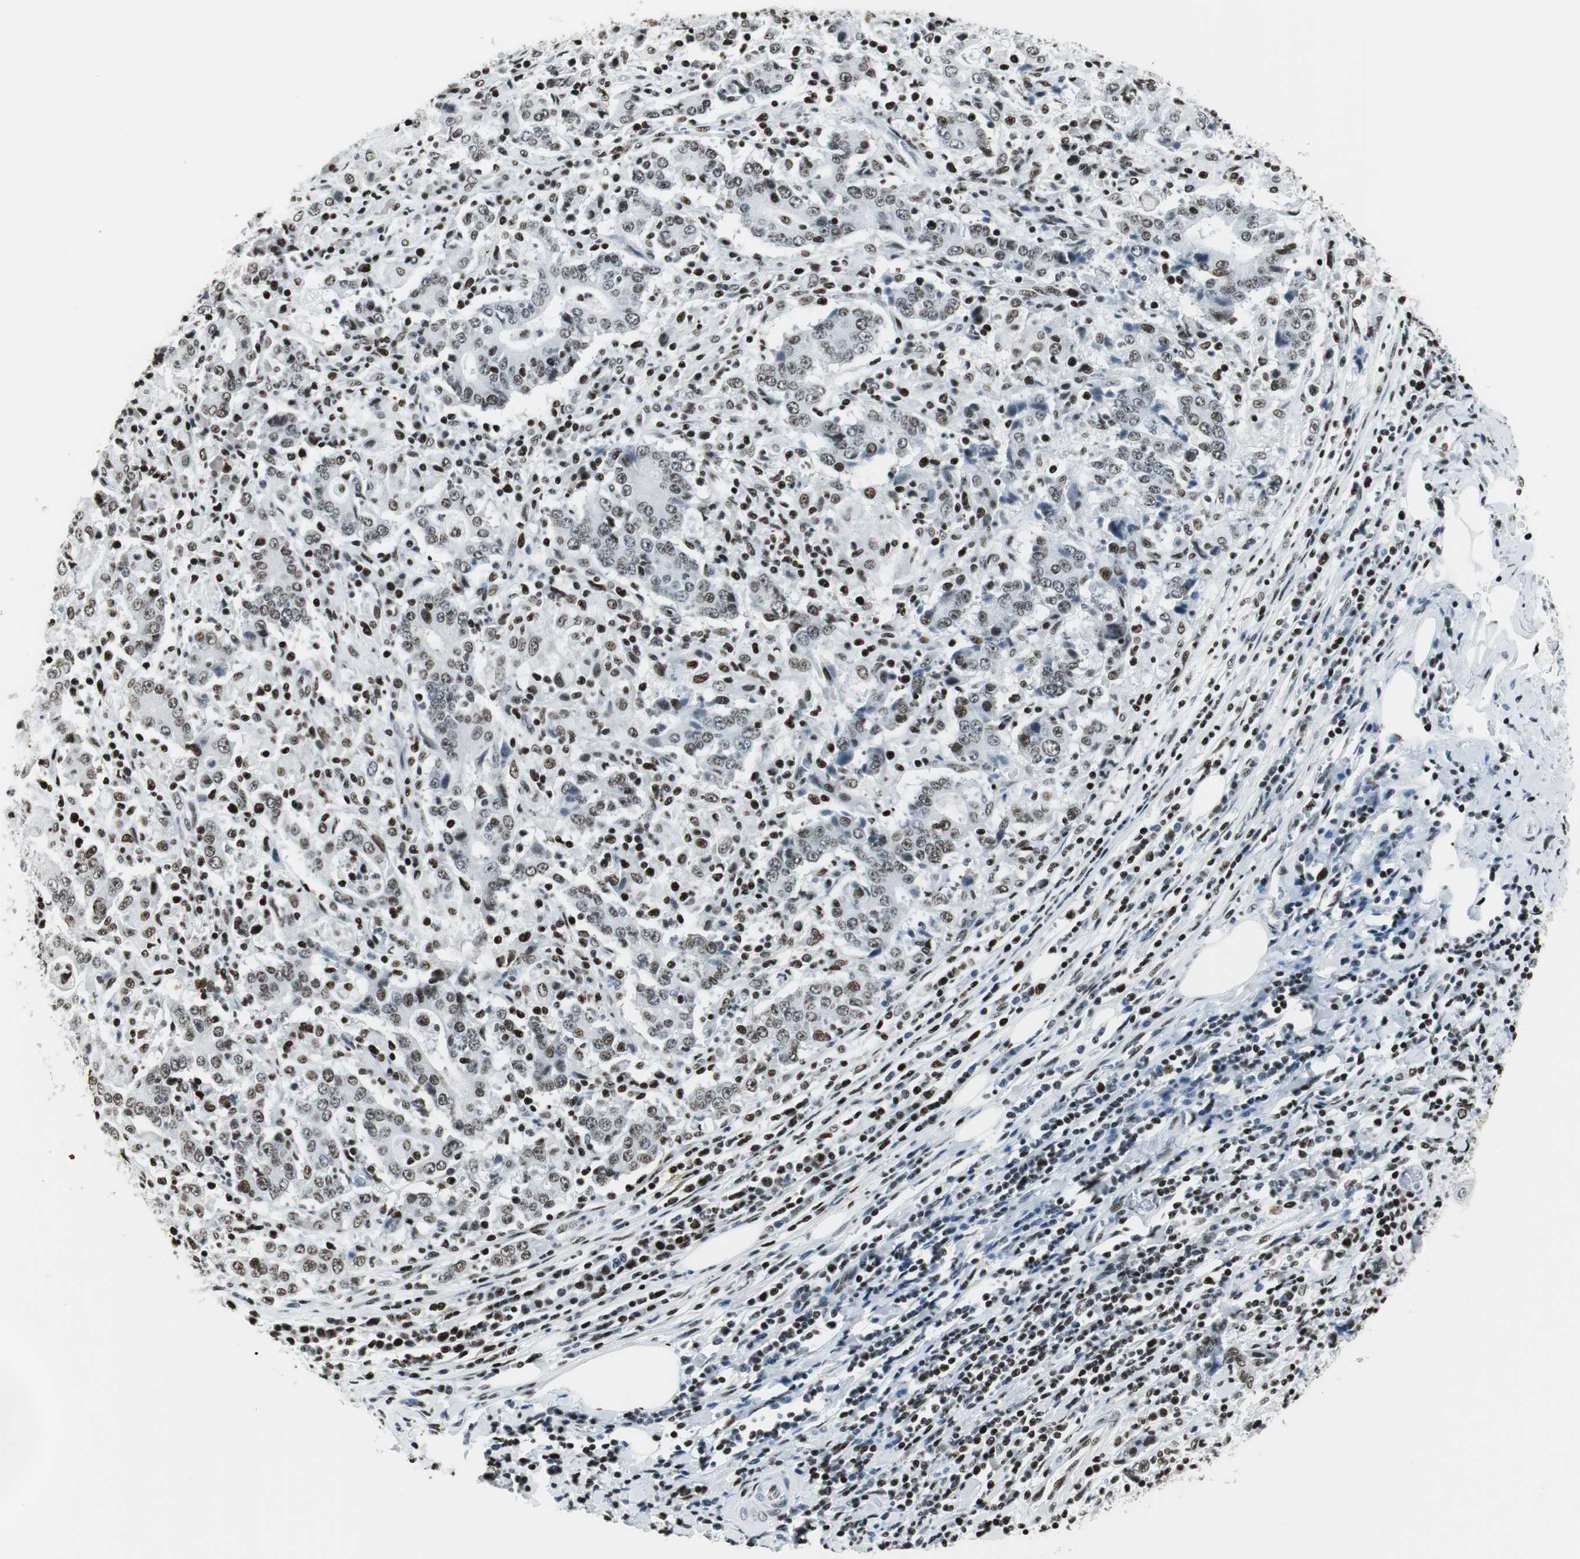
{"staining": {"intensity": "weak", "quantity": "25%-75%", "location": "nuclear"}, "tissue": "stomach cancer", "cell_type": "Tumor cells", "image_type": "cancer", "snomed": [{"axis": "morphology", "description": "Normal tissue, NOS"}, {"axis": "morphology", "description": "Adenocarcinoma, NOS"}, {"axis": "topography", "description": "Stomach, upper"}, {"axis": "topography", "description": "Stomach"}], "caption": "Immunohistochemistry of adenocarcinoma (stomach) exhibits low levels of weak nuclear expression in approximately 25%-75% of tumor cells.", "gene": "RBBP4", "patient": {"sex": "male", "age": 59}}